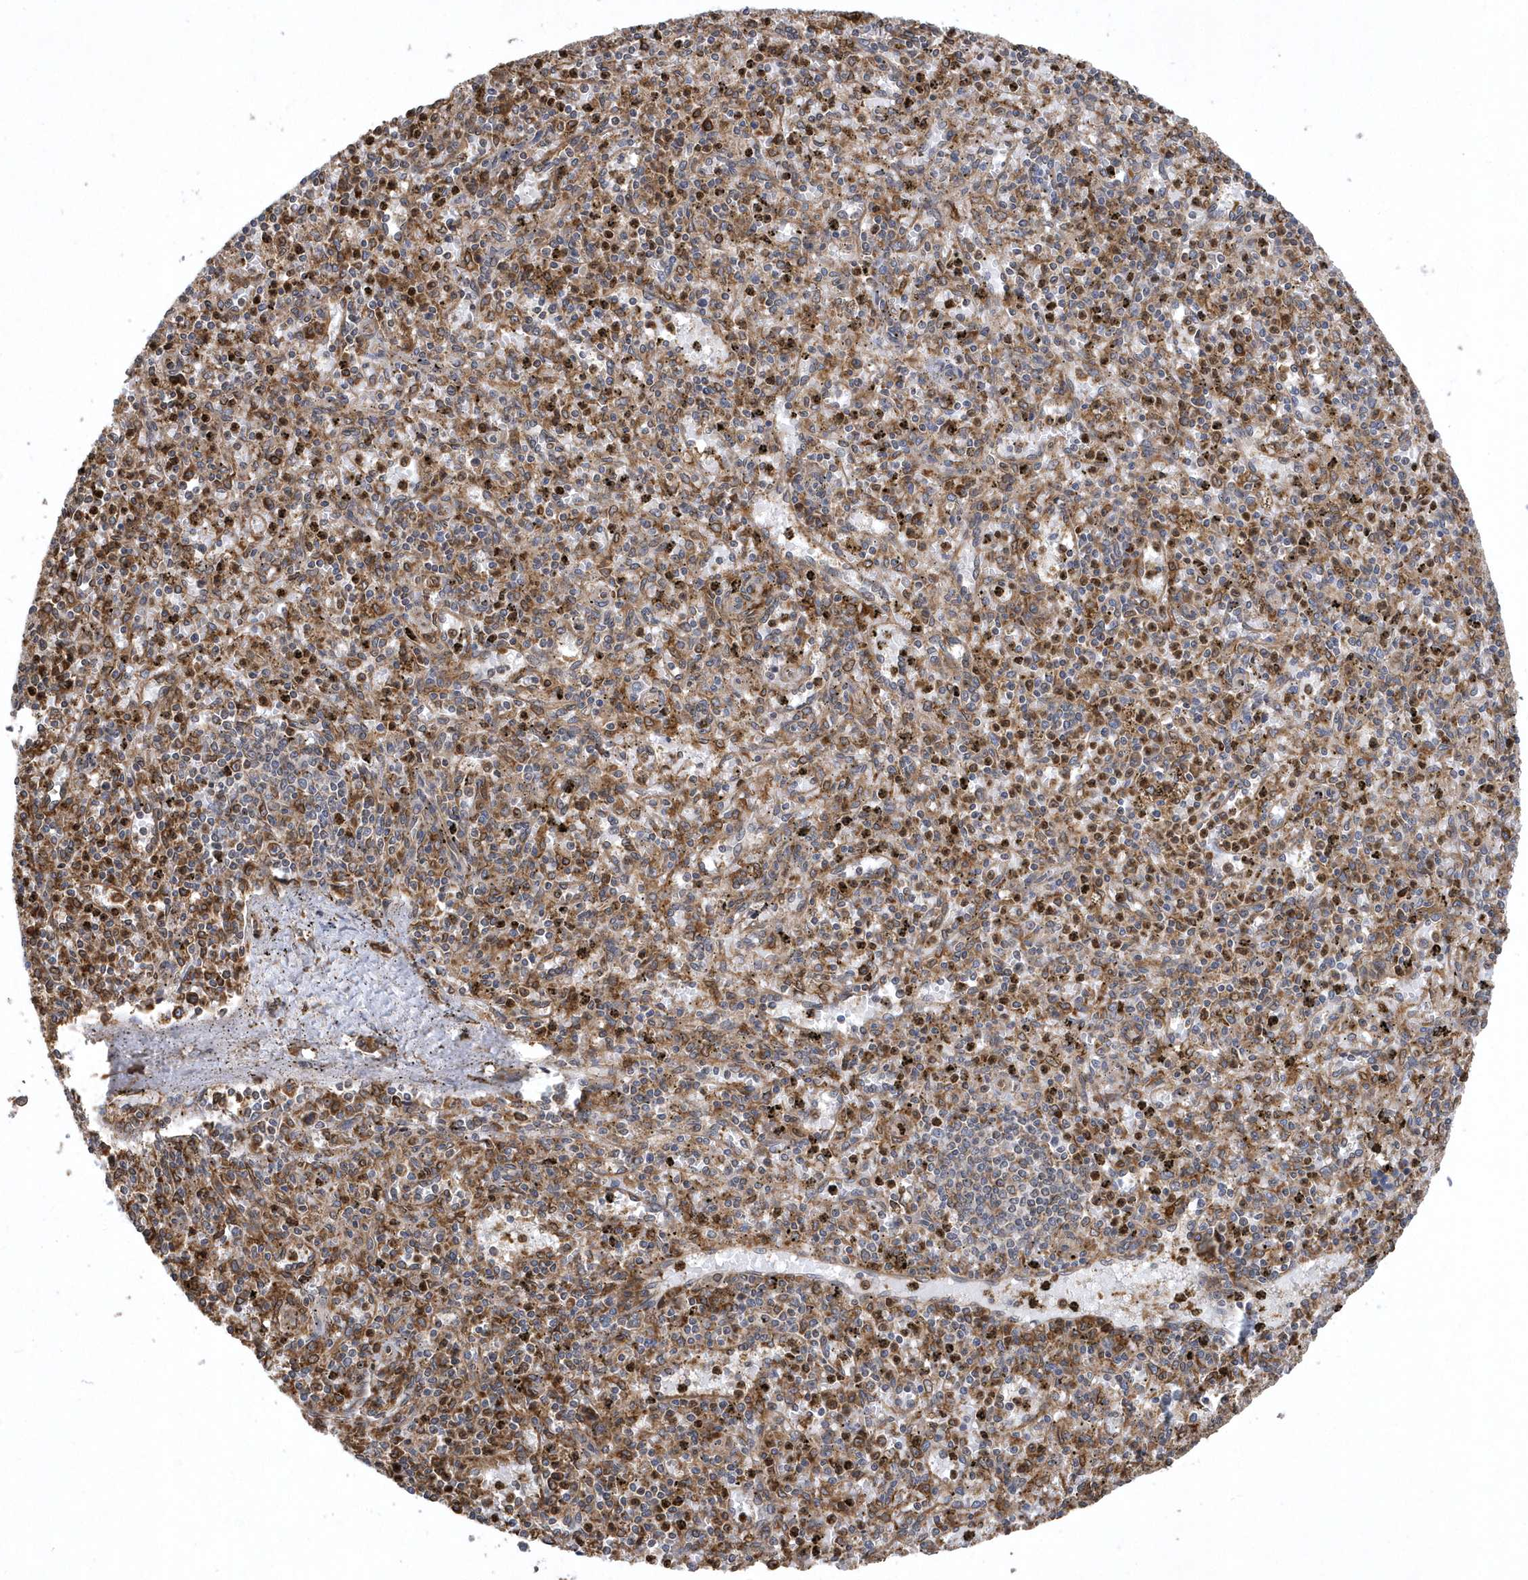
{"staining": {"intensity": "moderate", "quantity": "25%-75%", "location": "cytoplasmic/membranous"}, "tissue": "spleen", "cell_type": "Cells in red pulp", "image_type": "normal", "snomed": [{"axis": "morphology", "description": "Normal tissue, NOS"}, {"axis": "topography", "description": "Spleen"}], "caption": "Immunohistochemical staining of unremarkable human spleen shows moderate cytoplasmic/membranous protein staining in approximately 25%-75% of cells in red pulp.", "gene": "VAMP7", "patient": {"sex": "male", "age": 72}}